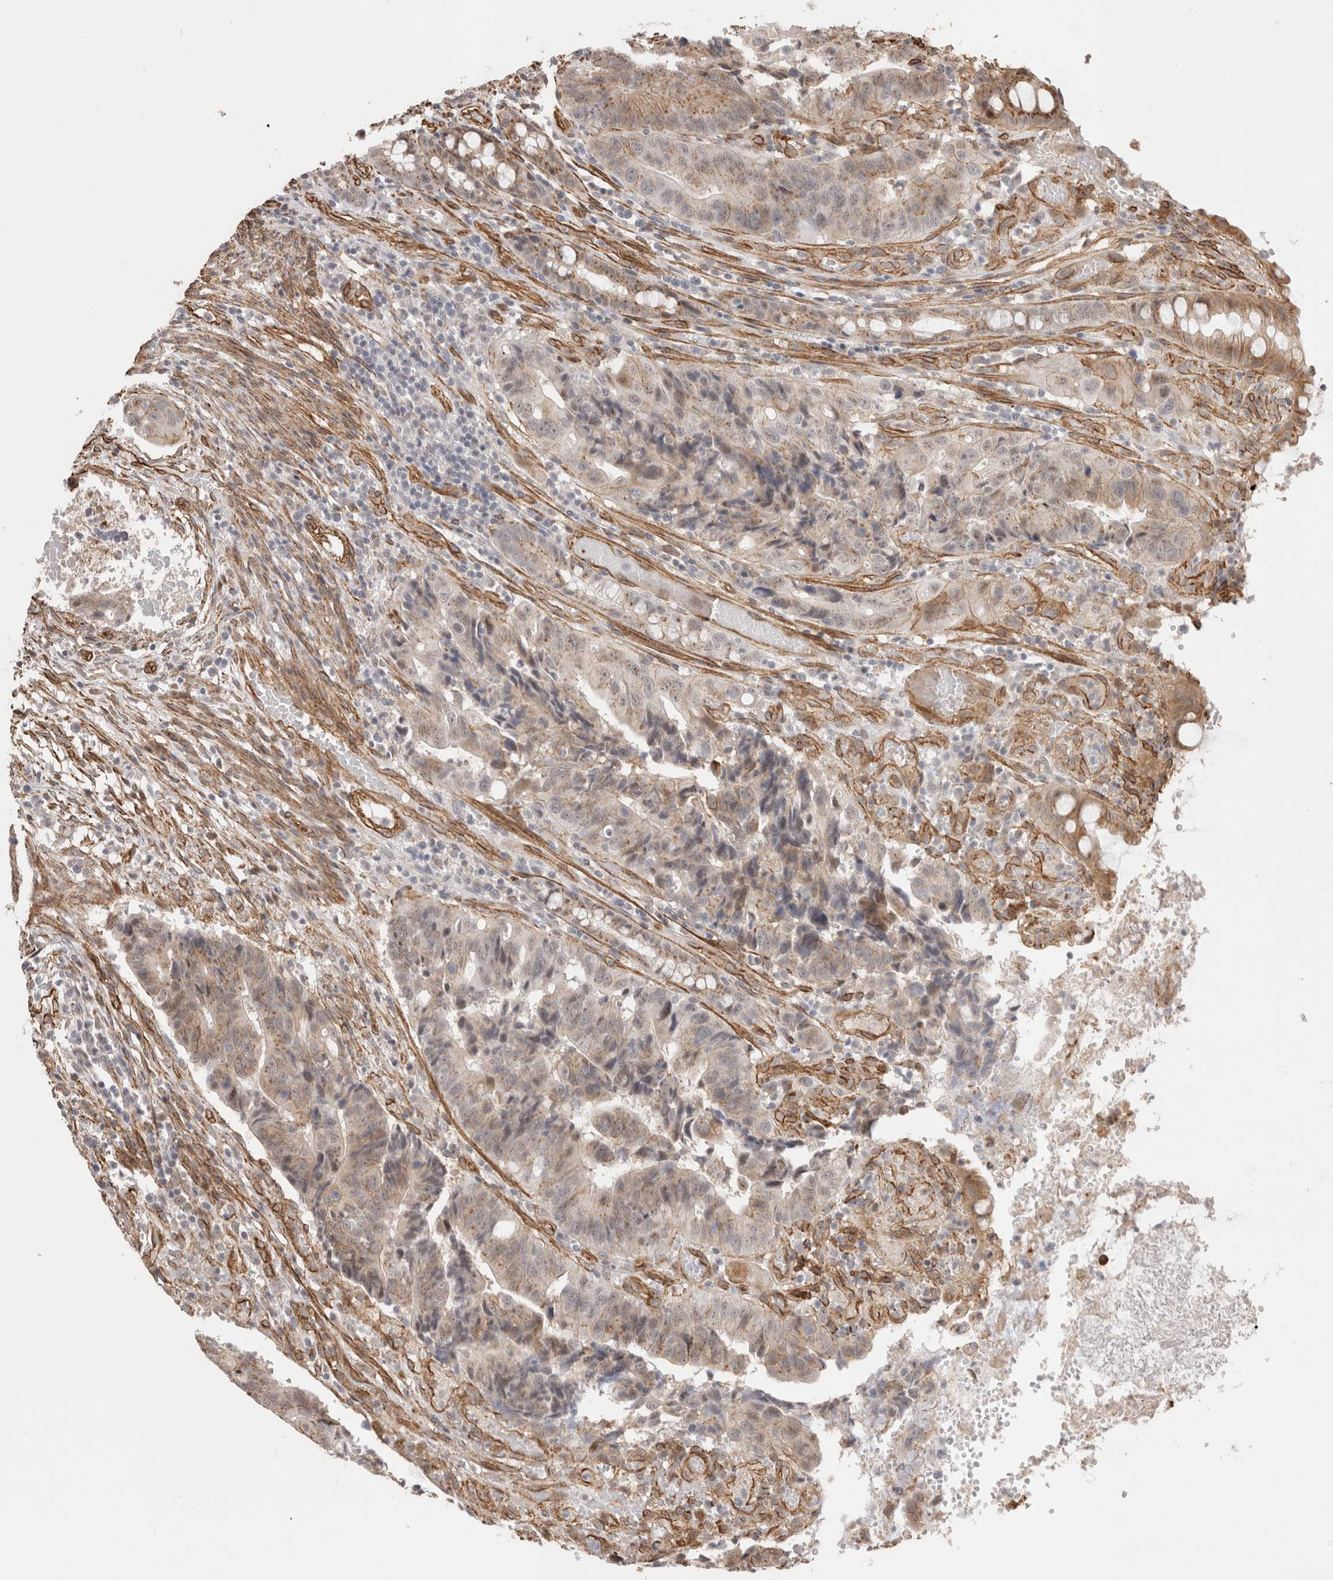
{"staining": {"intensity": "weak", "quantity": "25%-75%", "location": "cytoplasmic/membranous"}, "tissue": "colorectal cancer", "cell_type": "Tumor cells", "image_type": "cancer", "snomed": [{"axis": "morphology", "description": "Adenocarcinoma, NOS"}, {"axis": "topography", "description": "Colon"}], "caption": "Immunohistochemical staining of colorectal cancer demonstrates low levels of weak cytoplasmic/membranous expression in approximately 25%-75% of tumor cells. The staining was performed using DAB, with brown indicating positive protein expression. Nuclei are stained blue with hematoxylin.", "gene": "CAAP1", "patient": {"sex": "female", "age": 57}}